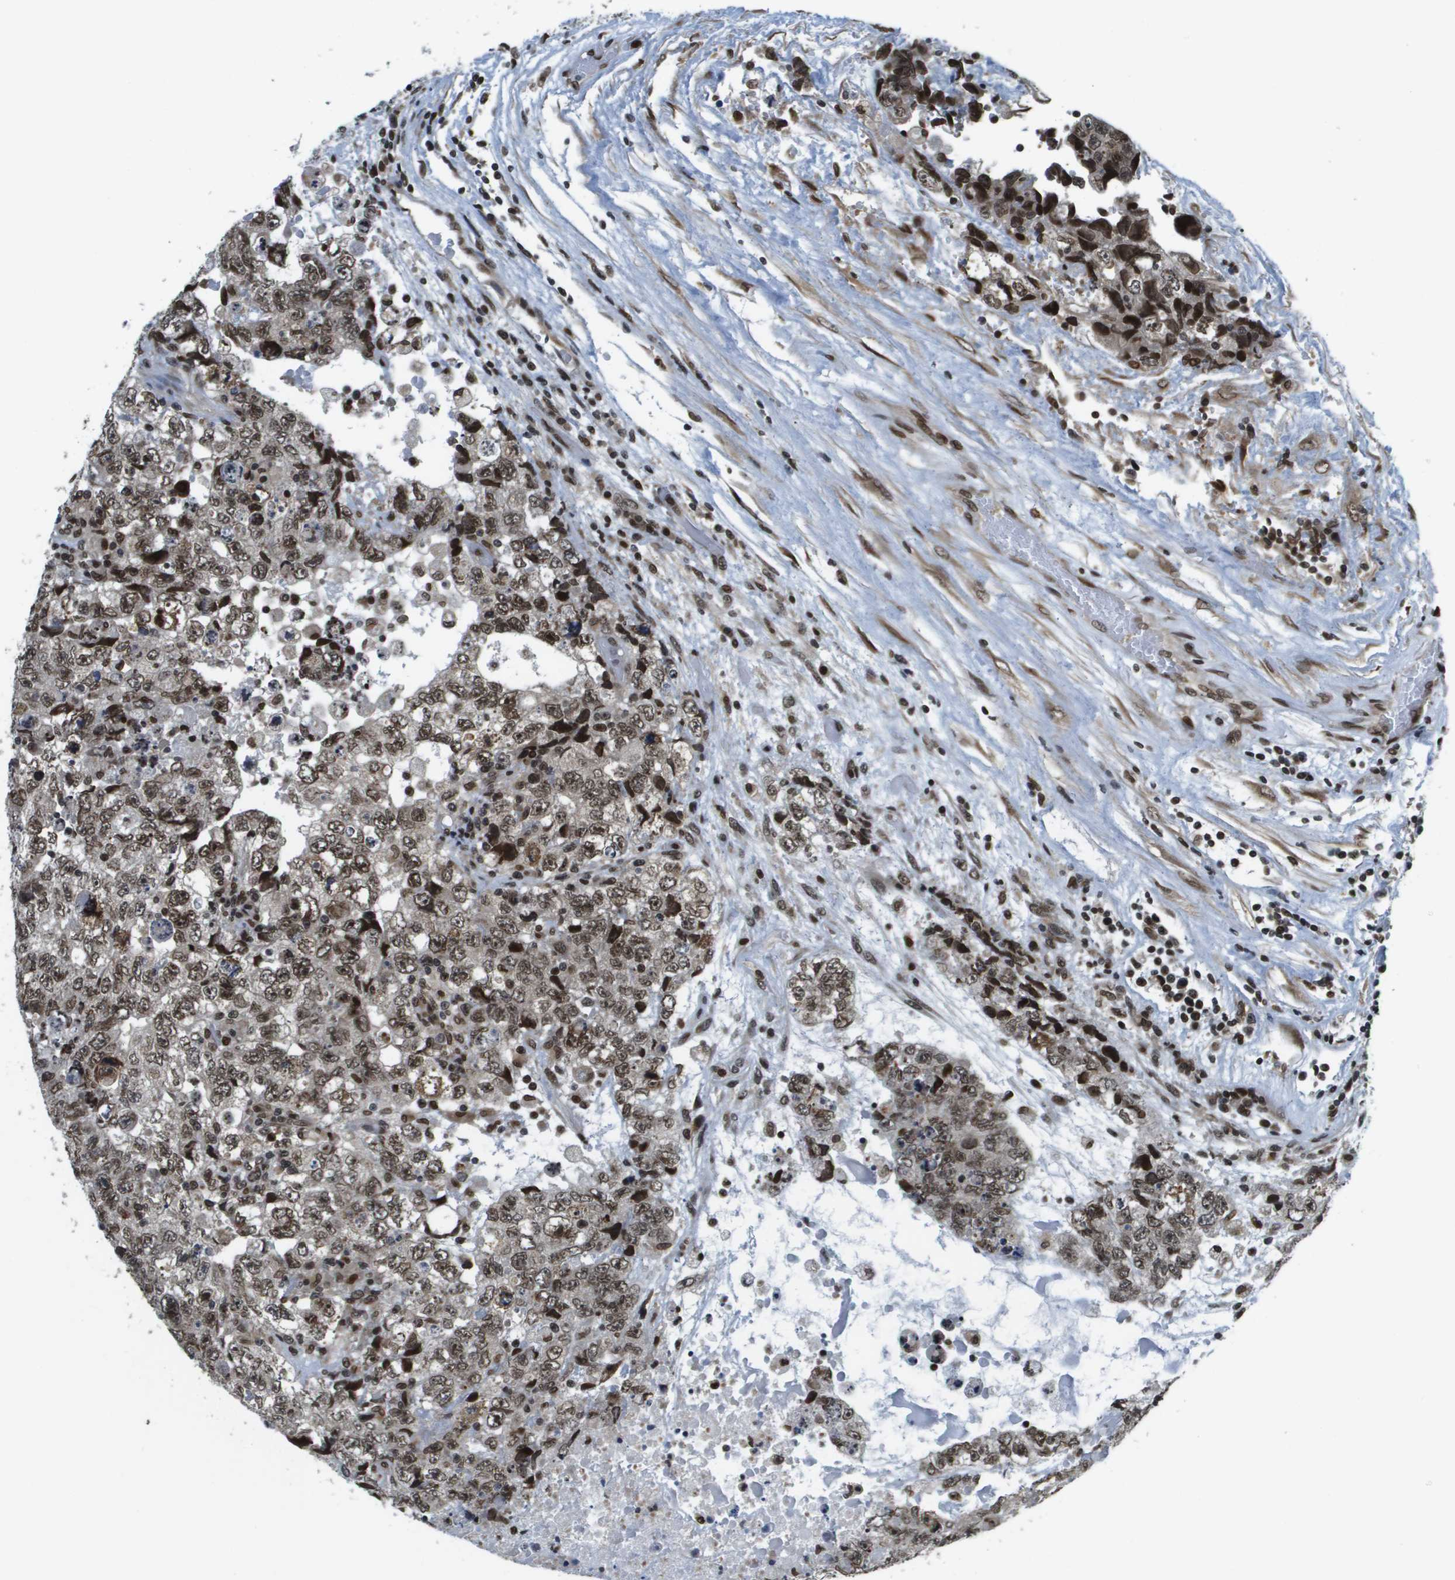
{"staining": {"intensity": "moderate", "quantity": ">75%", "location": "nuclear"}, "tissue": "testis cancer", "cell_type": "Tumor cells", "image_type": "cancer", "snomed": [{"axis": "morphology", "description": "Carcinoma, Embryonal, NOS"}, {"axis": "topography", "description": "Testis"}], "caption": "Approximately >75% of tumor cells in human embryonal carcinoma (testis) demonstrate moderate nuclear protein expression as visualized by brown immunohistochemical staining.", "gene": "RECQL4", "patient": {"sex": "male", "age": 36}}